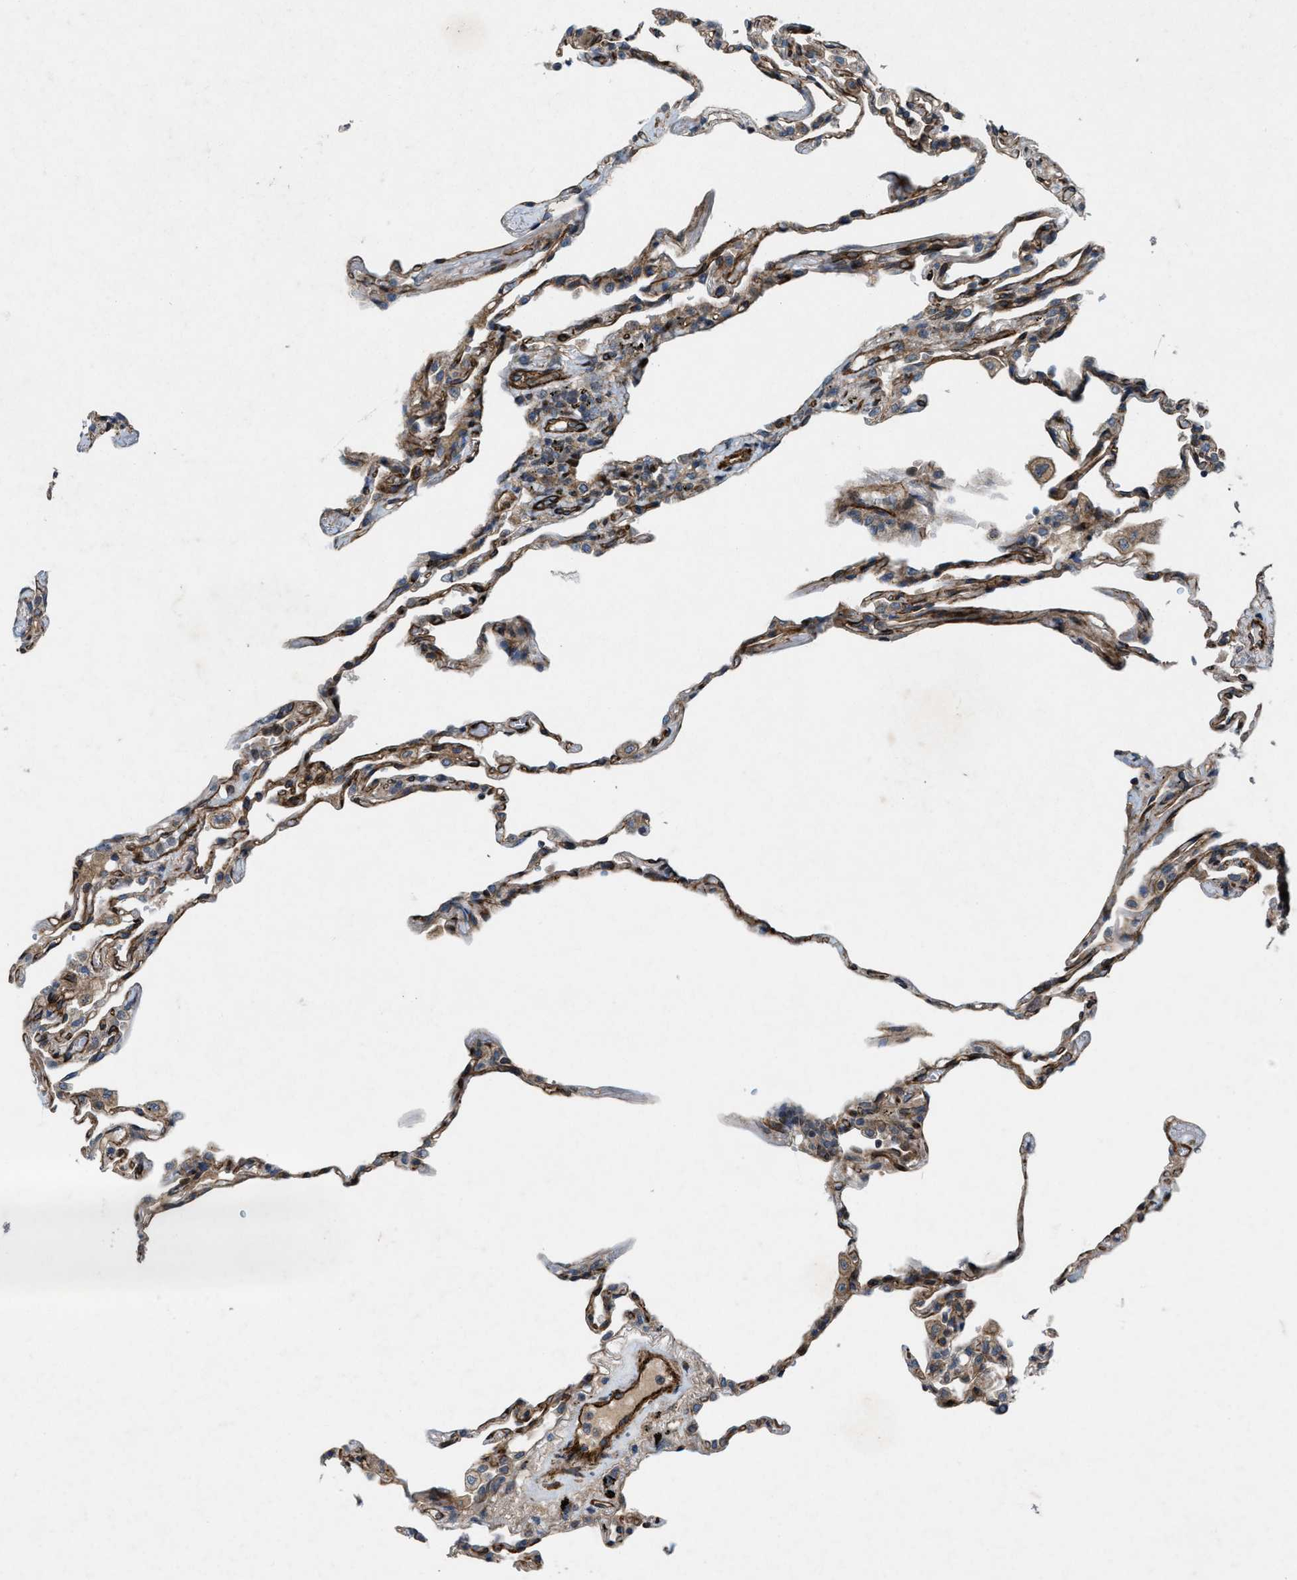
{"staining": {"intensity": "weak", "quantity": ">75%", "location": "cytoplasmic/membranous"}, "tissue": "lung", "cell_type": "Alveolar cells", "image_type": "normal", "snomed": [{"axis": "morphology", "description": "Normal tissue, NOS"}, {"axis": "topography", "description": "Lung"}], "caption": "IHC histopathology image of benign lung: lung stained using immunohistochemistry (IHC) displays low levels of weak protein expression localized specifically in the cytoplasmic/membranous of alveolar cells, appearing as a cytoplasmic/membranous brown color.", "gene": "URGCP", "patient": {"sex": "male", "age": 59}}